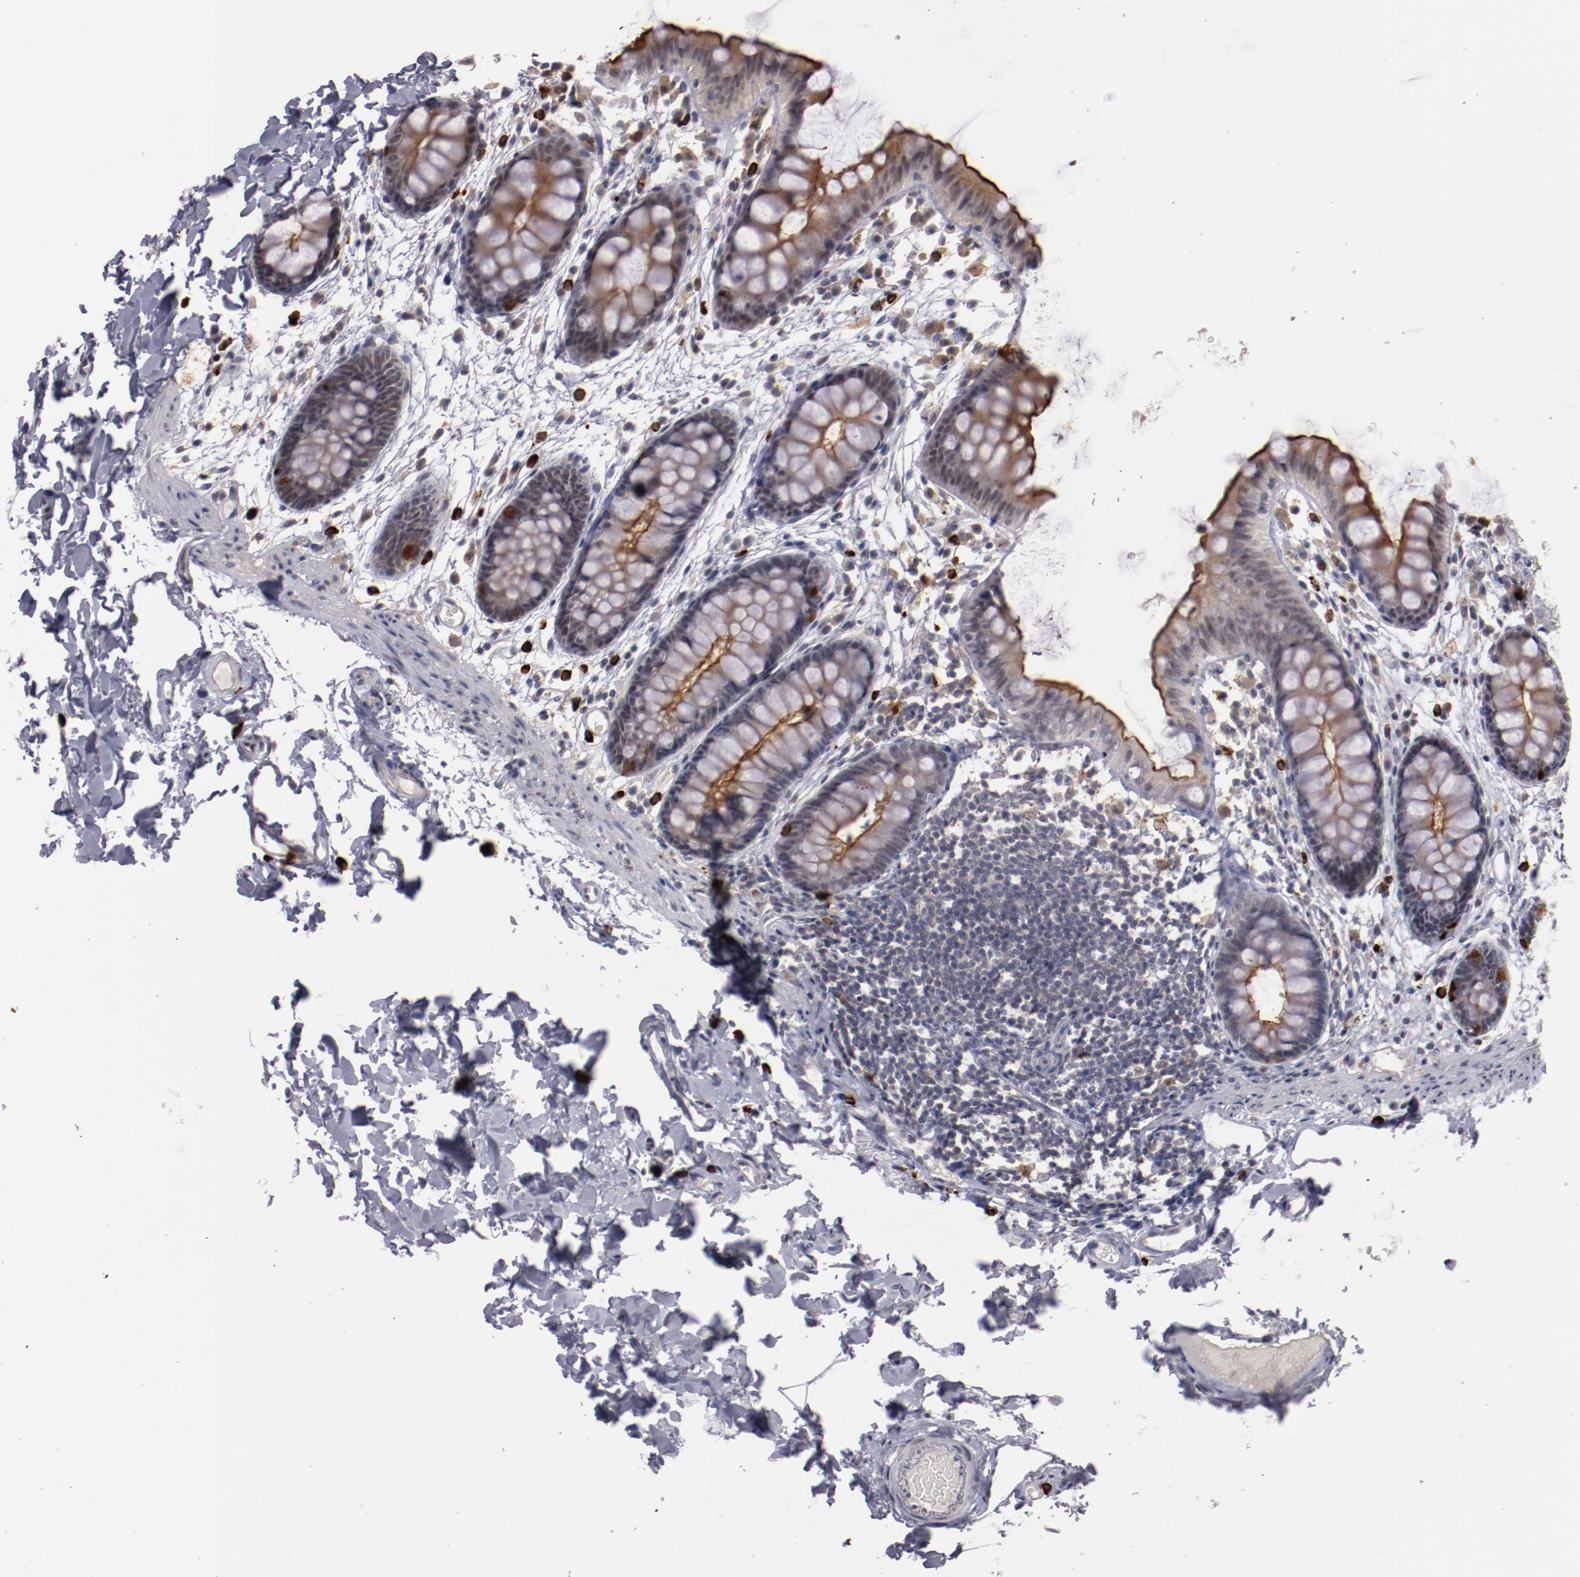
{"staining": {"intensity": "negative", "quantity": "none", "location": "none"}, "tissue": "colon", "cell_type": "Endothelial cells", "image_type": "normal", "snomed": [{"axis": "morphology", "description": "Normal tissue, NOS"}, {"axis": "topography", "description": "Smooth muscle"}, {"axis": "topography", "description": "Colon"}], "caption": "This is a histopathology image of IHC staining of unremarkable colon, which shows no expression in endothelial cells.", "gene": "STX3", "patient": {"sex": "male", "age": 67}}